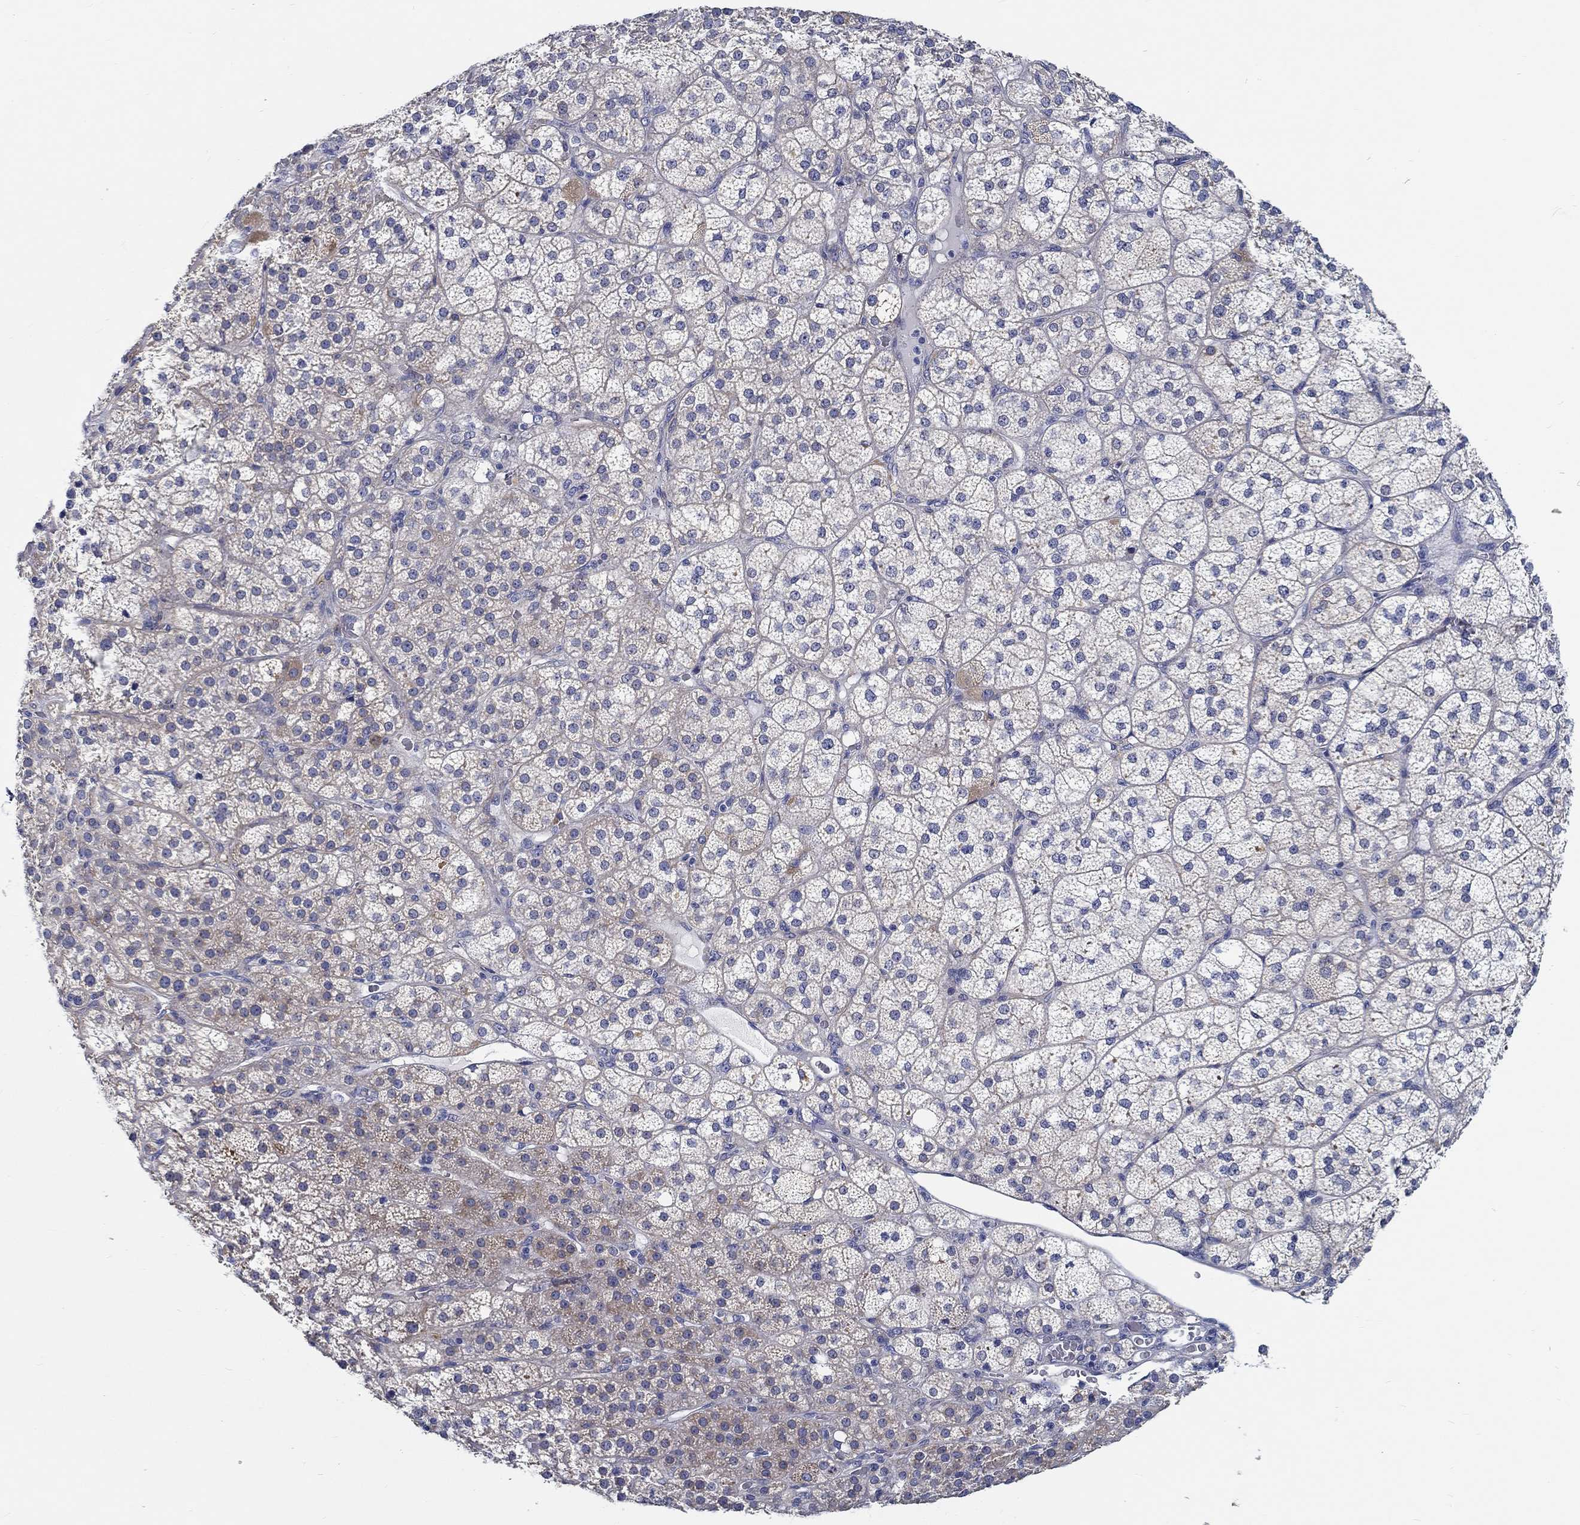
{"staining": {"intensity": "moderate", "quantity": "<25%", "location": "cytoplasmic/membranous"}, "tissue": "adrenal gland", "cell_type": "Glandular cells", "image_type": "normal", "snomed": [{"axis": "morphology", "description": "Normal tissue, NOS"}, {"axis": "topography", "description": "Adrenal gland"}], "caption": "Protein staining of normal adrenal gland exhibits moderate cytoplasmic/membranous staining in approximately <25% of glandular cells.", "gene": "MYBPC1", "patient": {"sex": "female", "age": 60}}